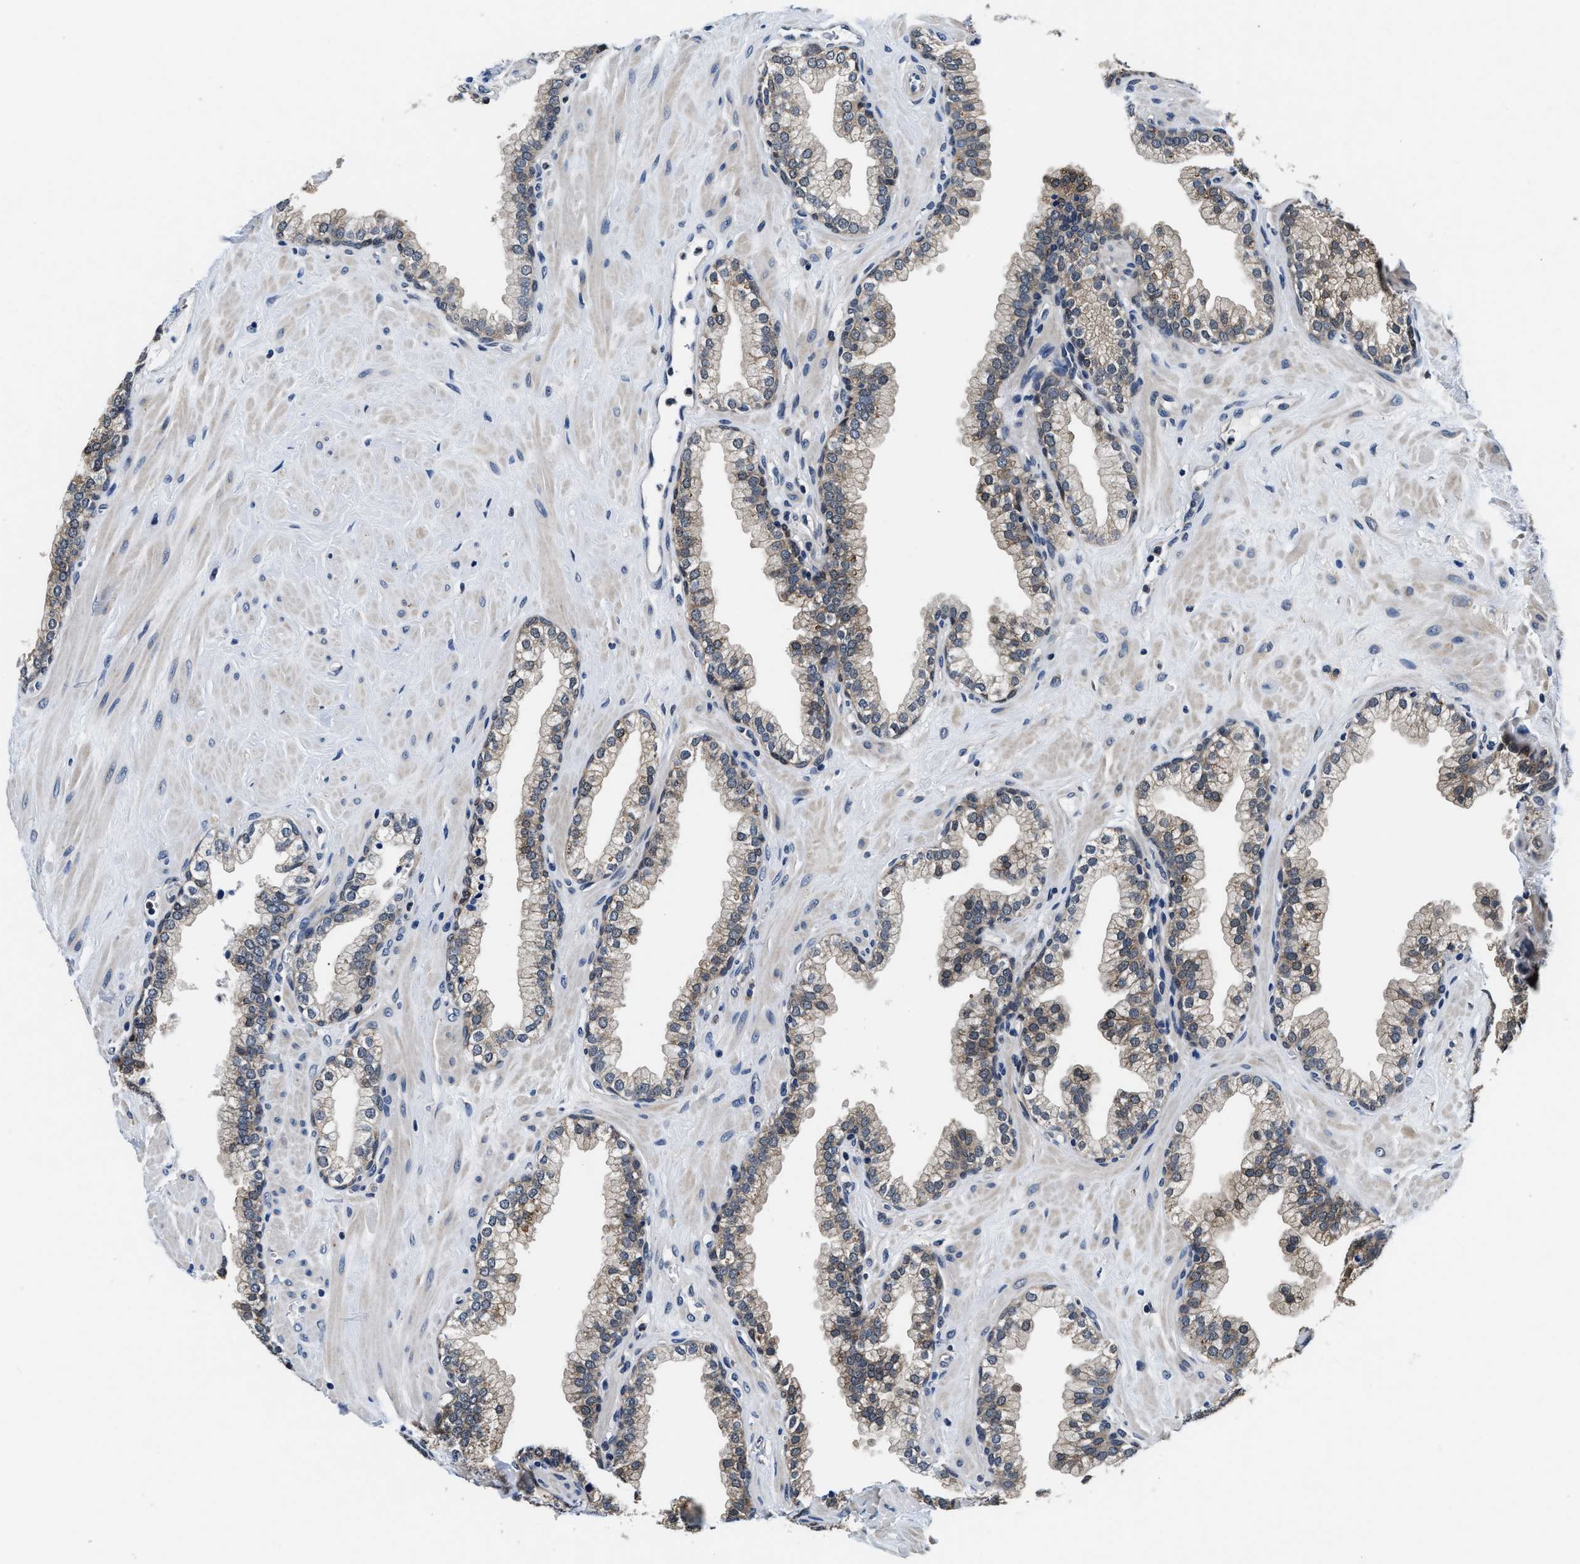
{"staining": {"intensity": "weak", "quantity": "<25%", "location": "cytoplasmic/membranous"}, "tissue": "prostate", "cell_type": "Glandular cells", "image_type": "normal", "snomed": [{"axis": "morphology", "description": "Normal tissue, NOS"}, {"axis": "morphology", "description": "Urothelial carcinoma, Low grade"}, {"axis": "topography", "description": "Urinary bladder"}, {"axis": "topography", "description": "Prostate"}], "caption": "Immunohistochemical staining of benign human prostate displays no significant positivity in glandular cells. (DAB (3,3'-diaminobenzidine) immunohistochemistry, high magnification).", "gene": "PHPT1", "patient": {"sex": "male", "age": 60}}